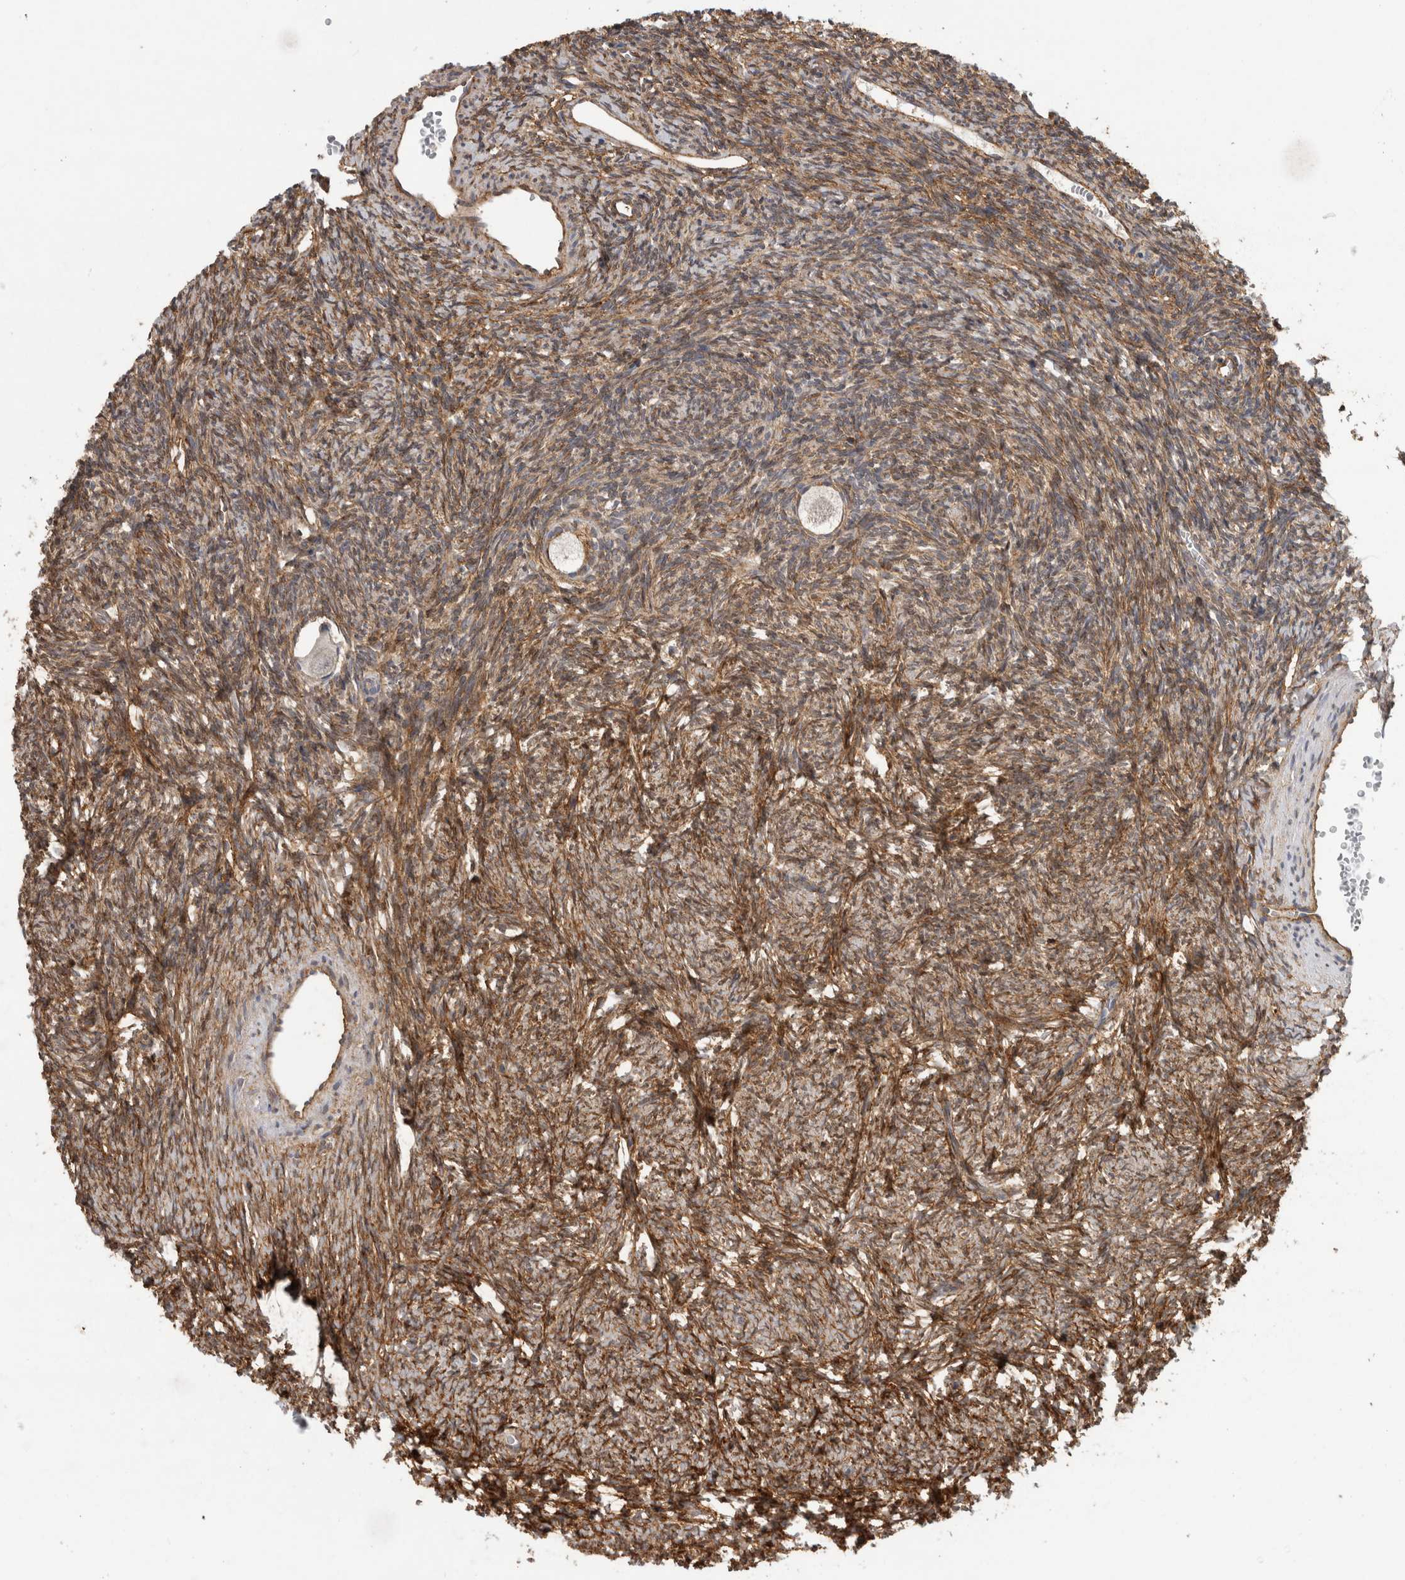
{"staining": {"intensity": "weak", "quantity": ">75%", "location": "cytoplasmic/membranous,nuclear"}, "tissue": "ovary", "cell_type": "Follicle cells", "image_type": "normal", "snomed": [{"axis": "morphology", "description": "Normal tissue, NOS"}, {"axis": "topography", "description": "Ovary"}], "caption": "Follicle cells exhibit low levels of weak cytoplasmic/membranous,nuclear expression in about >75% of cells in normal ovary.", "gene": "RECK", "patient": {"sex": "female", "age": 34}}